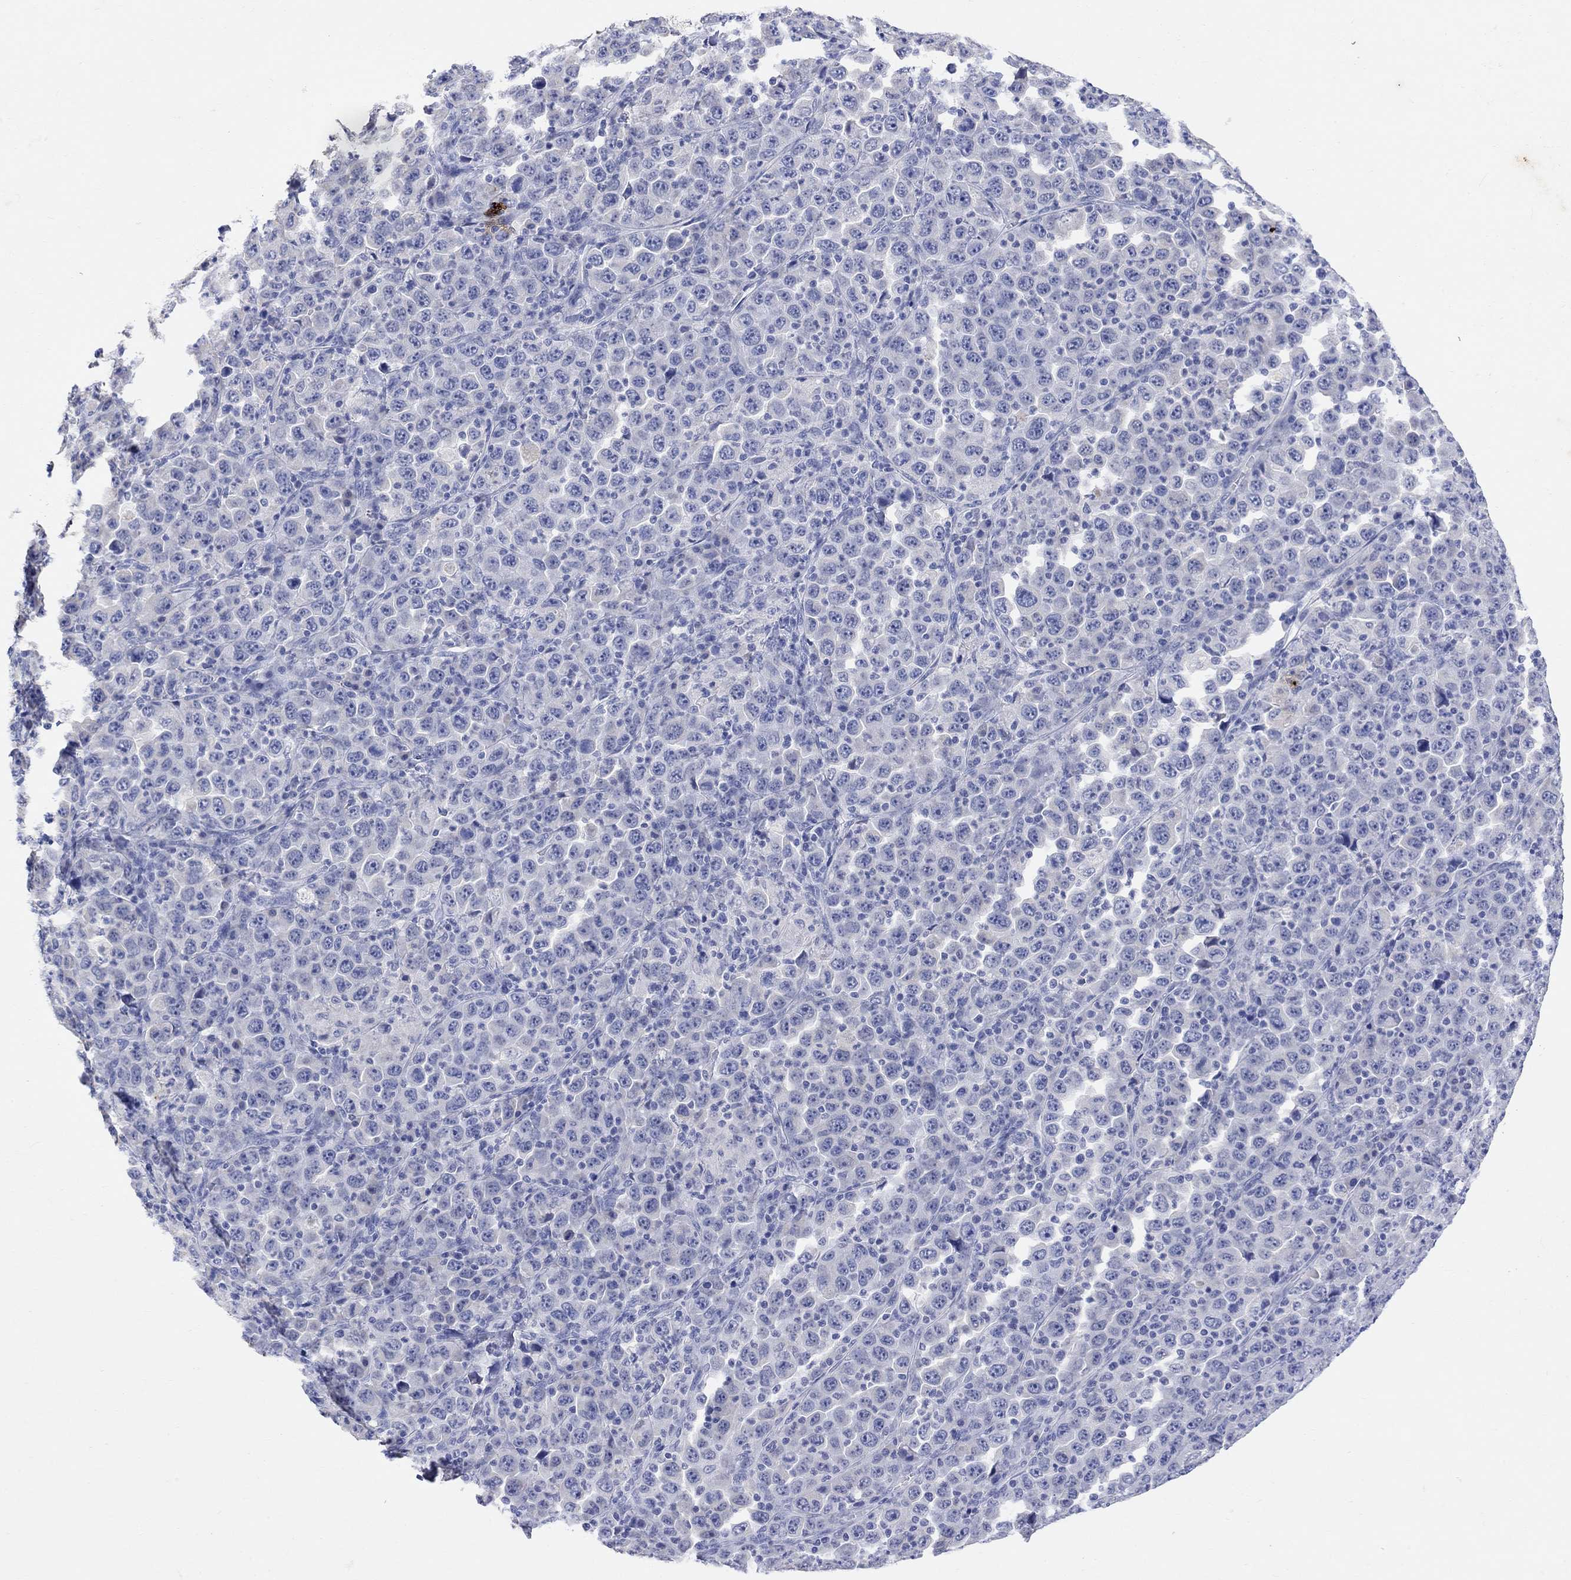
{"staining": {"intensity": "negative", "quantity": "none", "location": "none"}, "tissue": "stomach cancer", "cell_type": "Tumor cells", "image_type": "cancer", "snomed": [{"axis": "morphology", "description": "Normal tissue, NOS"}, {"axis": "morphology", "description": "Adenocarcinoma, NOS"}, {"axis": "topography", "description": "Stomach, upper"}, {"axis": "topography", "description": "Stomach"}], "caption": "High power microscopy photomicrograph of an immunohistochemistry micrograph of stomach cancer, revealing no significant staining in tumor cells.", "gene": "TYR", "patient": {"sex": "male", "age": 59}}